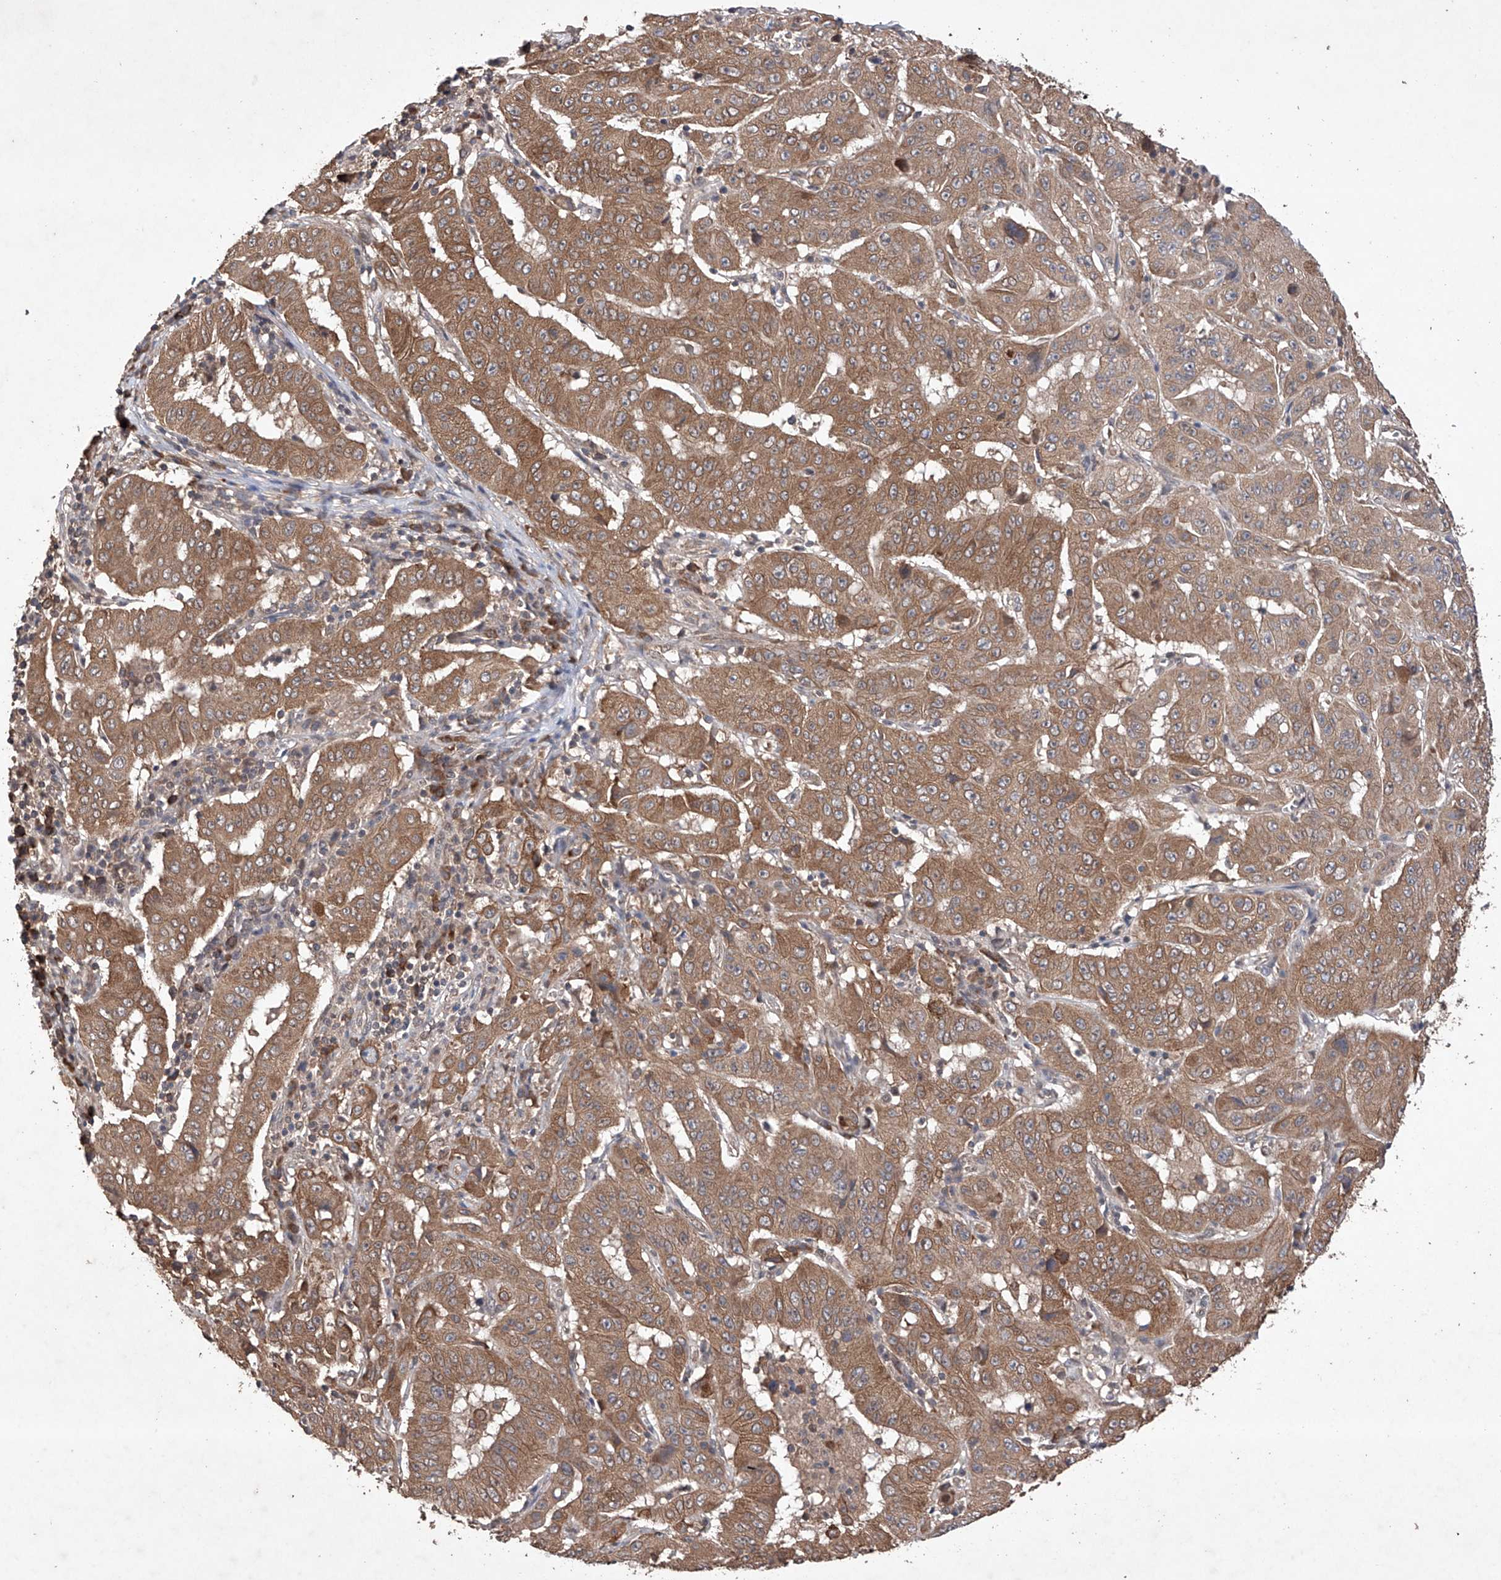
{"staining": {"intensity": "moderate", "quantity": ">75%", "location": "cytoplasmic/membranous"}, "tissue": "pancreatic cancer", "cell_type": "Tumor cells", "image_type": "cancer", "snomed": [{"axis": "morphology", "description": "Adenocarcinoma, NOS"}, {"axis": "topography", "description": "Pancreas"}], "caption": "Immunohistochemical staining of pancreatic cancer (adenocarcinoma) displays medium levels of moderate cytoplasmic/membranous positivity in about >75% of tumor cells. The protein of interest is shown in brown color, while the nuclei are stained blue.", "gene": "LURAP1", "patient": {"sex": "male", "age": 63}}